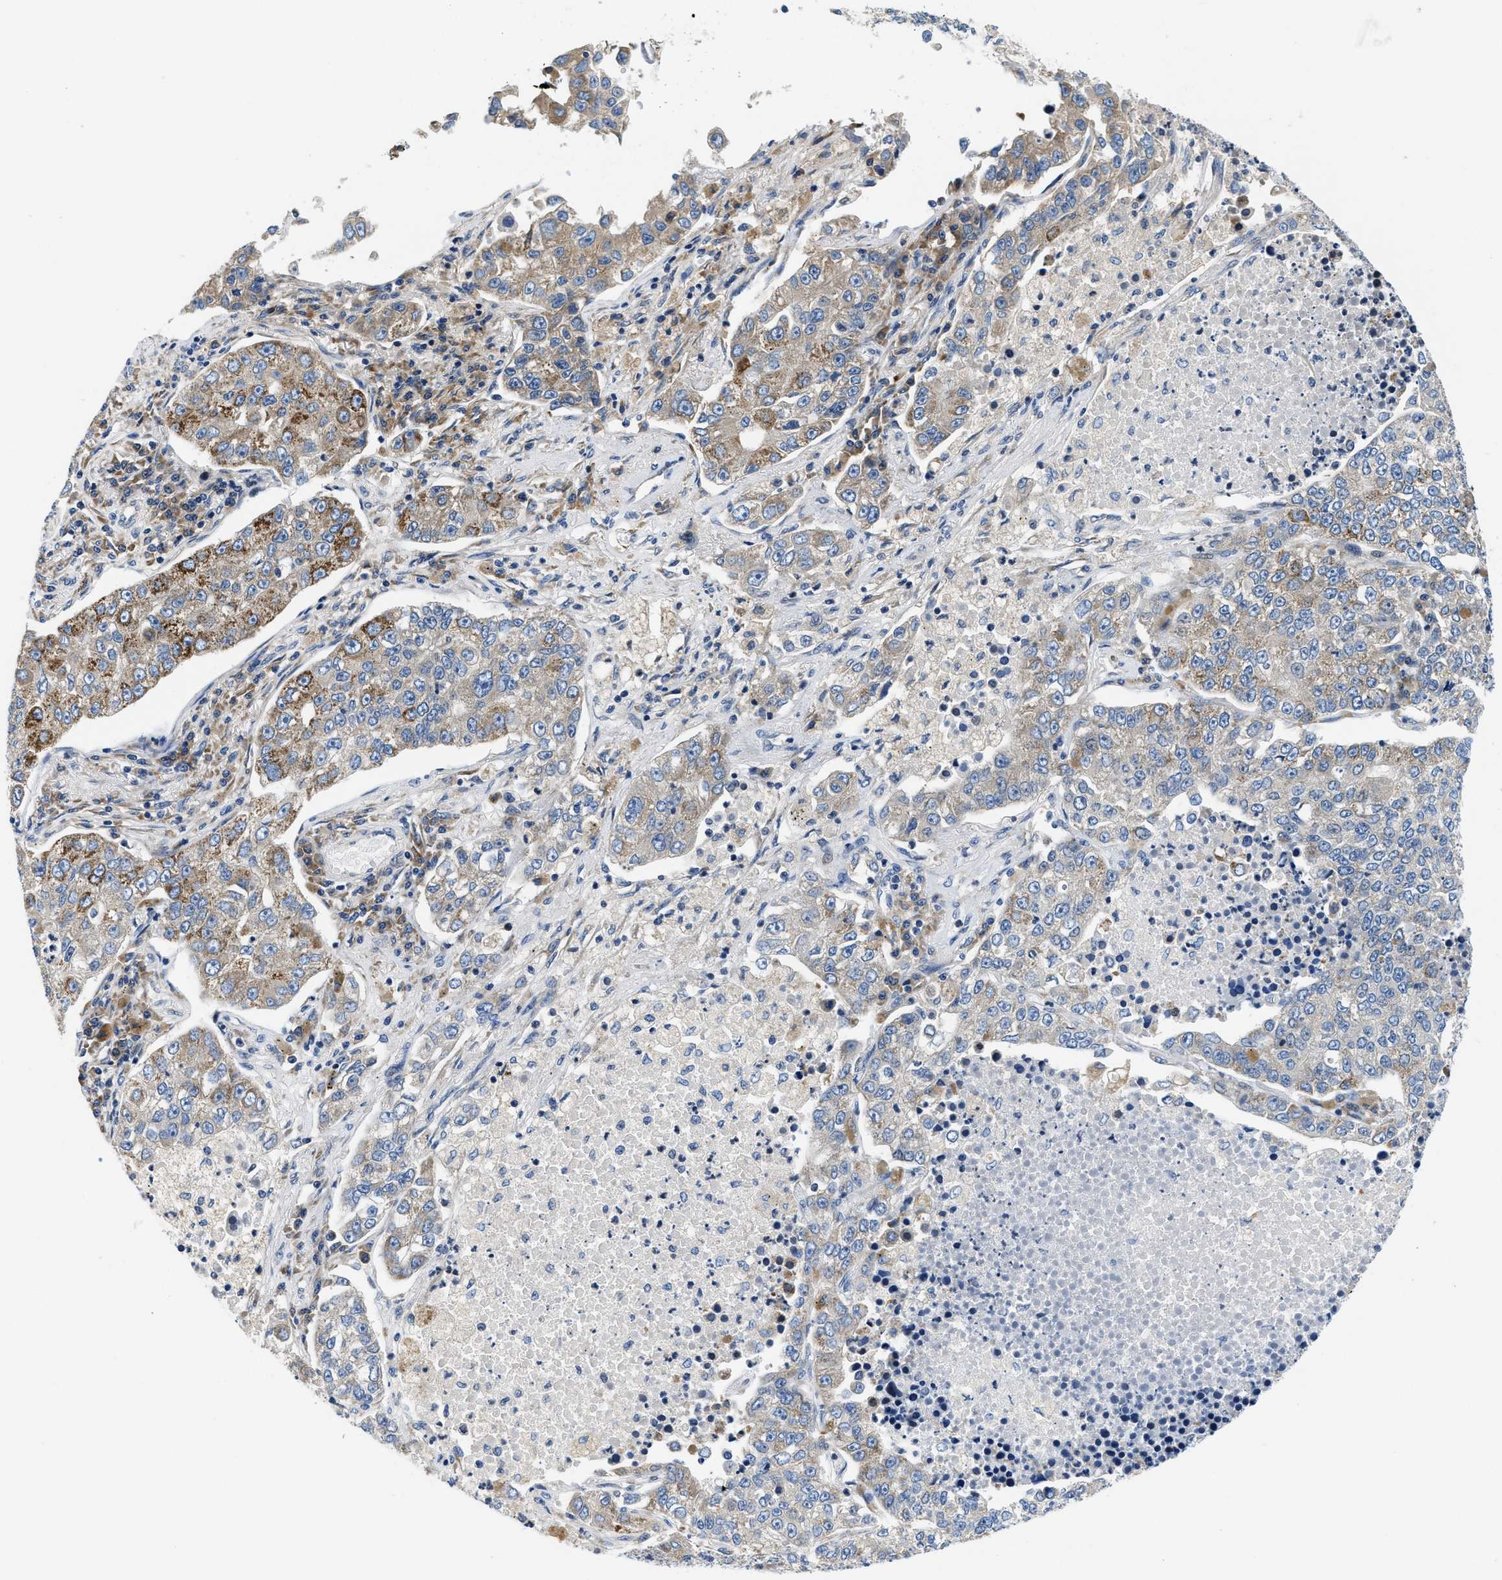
{"staining": {"intensity": "moderate", "quantity": "<25%", "location": "cytoplasmic/membranous"}, "tissue": "lung cancer", "cell_type": "Tumor cells", "image_type": "cancer", "snomed": [{"axis": "morphology", "description": "Adenocarcinoma, NOS"}, {"axis": "topography", "description": "Lung"}], "caption": "IHC (DAB (3,3'-diaminobenzidine)) staining of human lung cancer (adenocarcinoma) reveals moderate cytoplasmic/membranous protein expression in approximately <25% of tumor cells. (DAB IHC, brown staining for protein, blue staining for nuclei).", "gene": "IKBKE", "patient": {"sex": "male", "age": 49}}